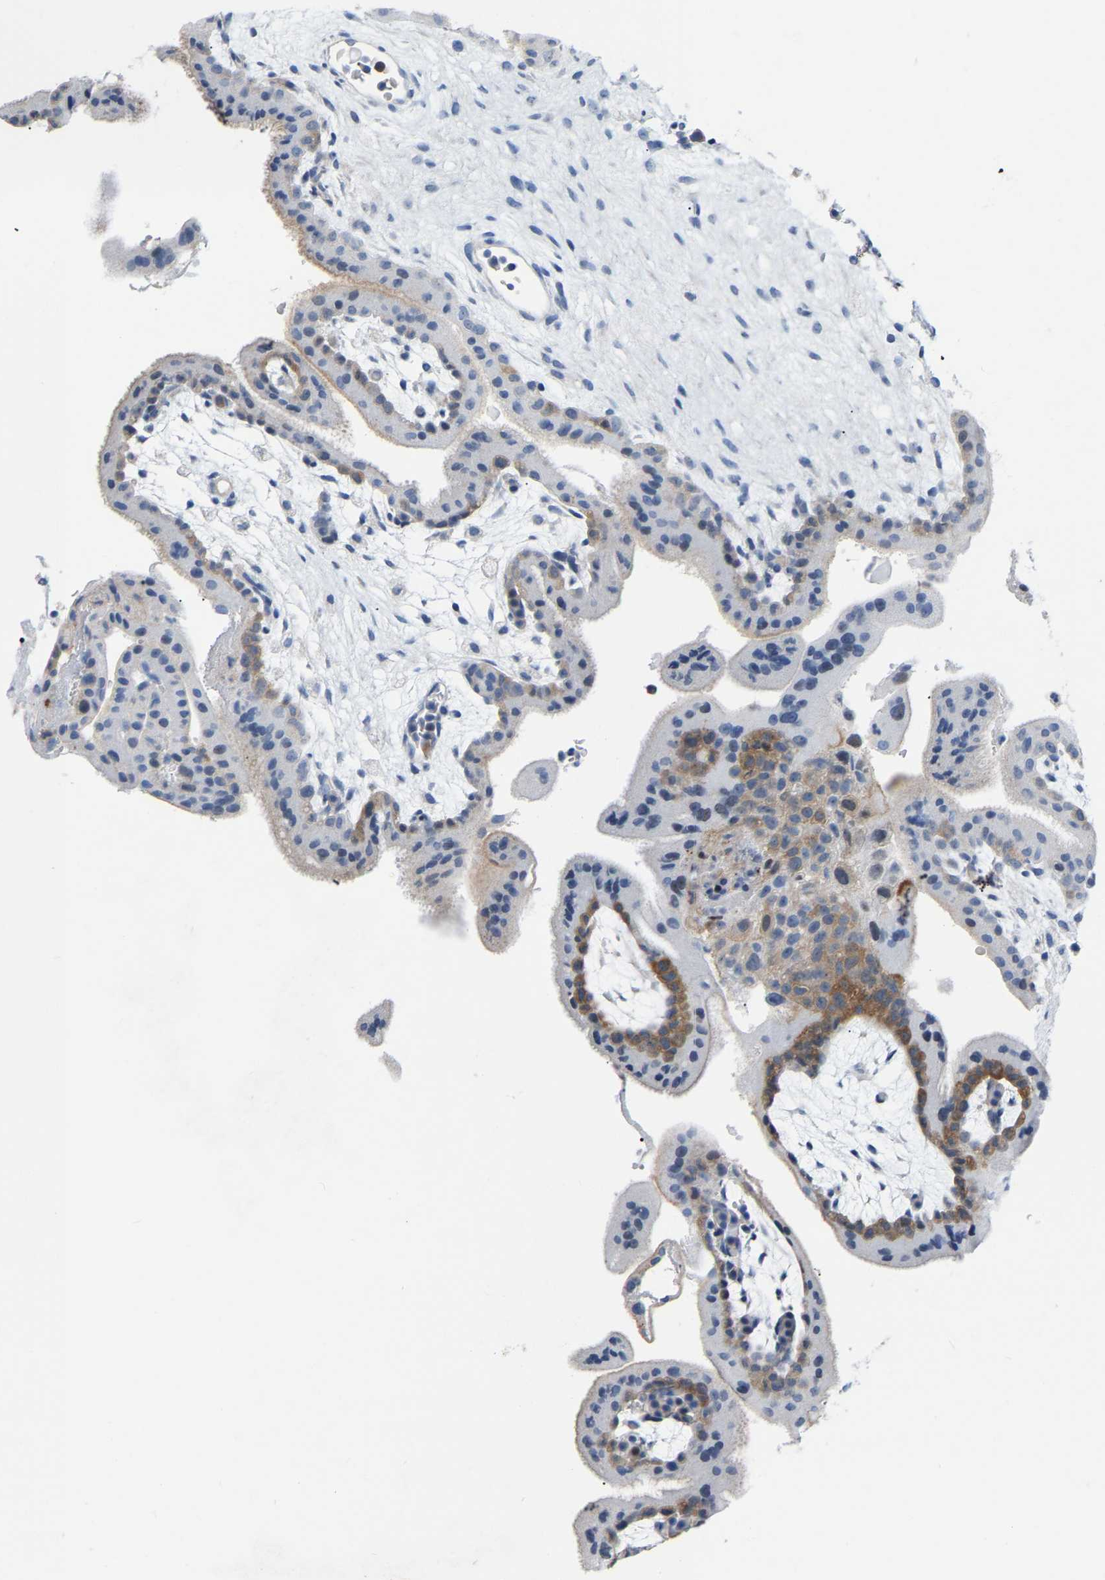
{"staining": {"intensity": "weak", "quantity": "25%-75%", "location": "cytoplasmic/membranous"}, "tissue": "placenta", "cell_type": "Decidual cells", "image_type": "normal", "snomed": [{"axis": "morphology", "description": "Normal tissue, NOS"}, {"axis": "topography", "description": "Placenta"}], "caption": "High-magnification brightfield microscopy of normal placenta stained with DAB (brown) and counterstained with hematoxylin (blue). decidual cells exhibit weak cytoplasmic/membranous expression is present in approximately25%-75% of cells. Nuclei are stained in blue.", "gene": "ABTB2", "patient": {"sex": "female", "age": 35}}